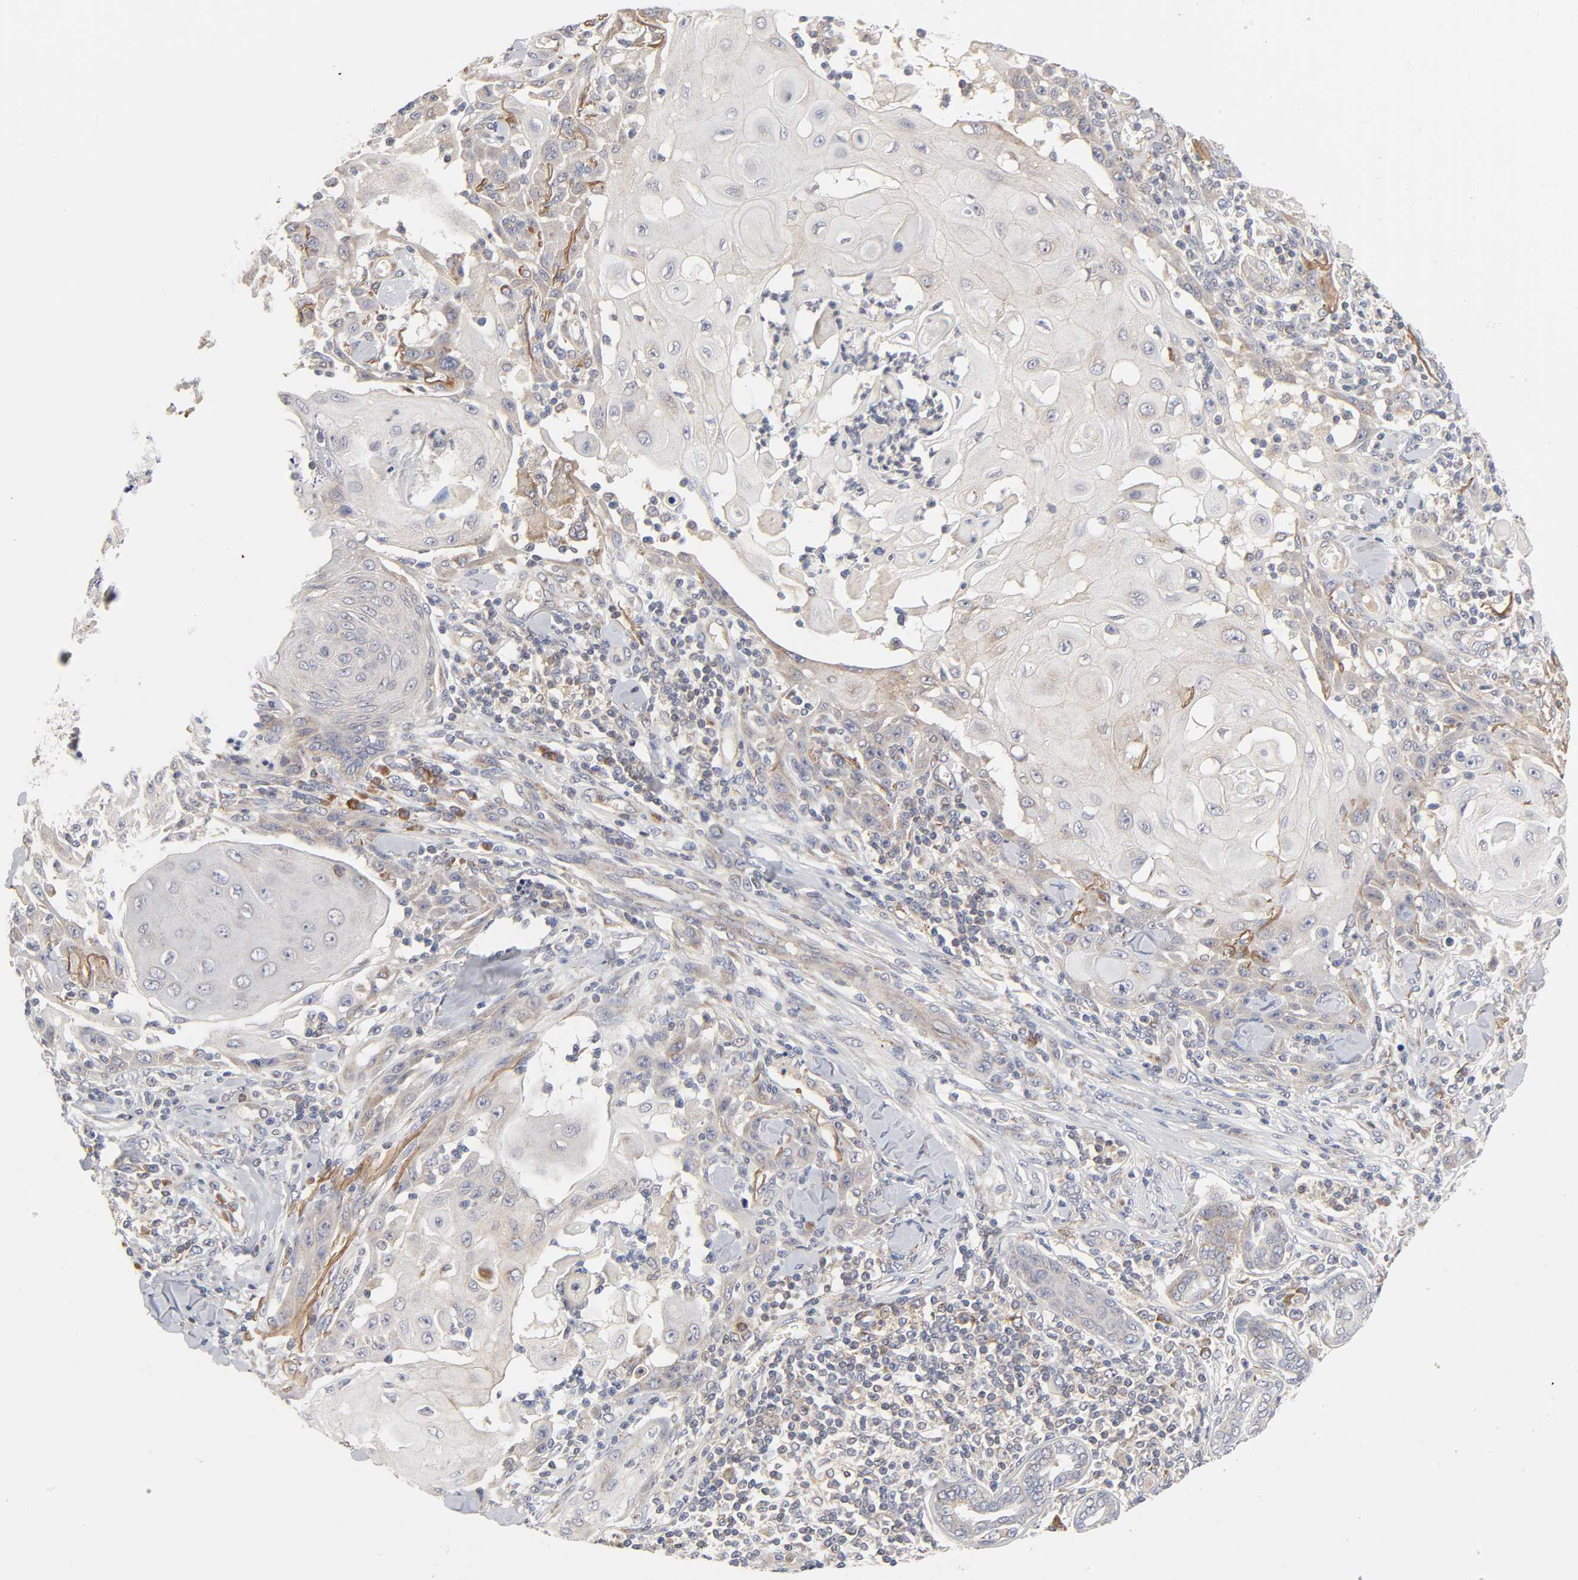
{"staining": {"intensity": "weak", "quantity": "<25%", "location": "cytoplasmic/membranous"}, "tissue": "skin cancer", "cell_type": "Tumor cells", "image_type": "cancer", "snomed": [{"axis": "morphology", "description": "Squamous cell carcinoma, NOS"}, {"axis": "topography", "description": "Skin"}], "caption": "This micrograph is of skin squamous cell carcinoma stained with immunohistochemistry (IHC) to label a protein in brown with the nuclei are counter-stained blue. There is no staining in tumor cells. Brightfield microscopy of immunohistochemistry (IHC) stained with DAB (3,3'-diaminobenzidine) (brown) and hematoxylin (blue), captured at high magnification.", "gene": "IL4R", "patient": {"sex": "male", "age": 24}}